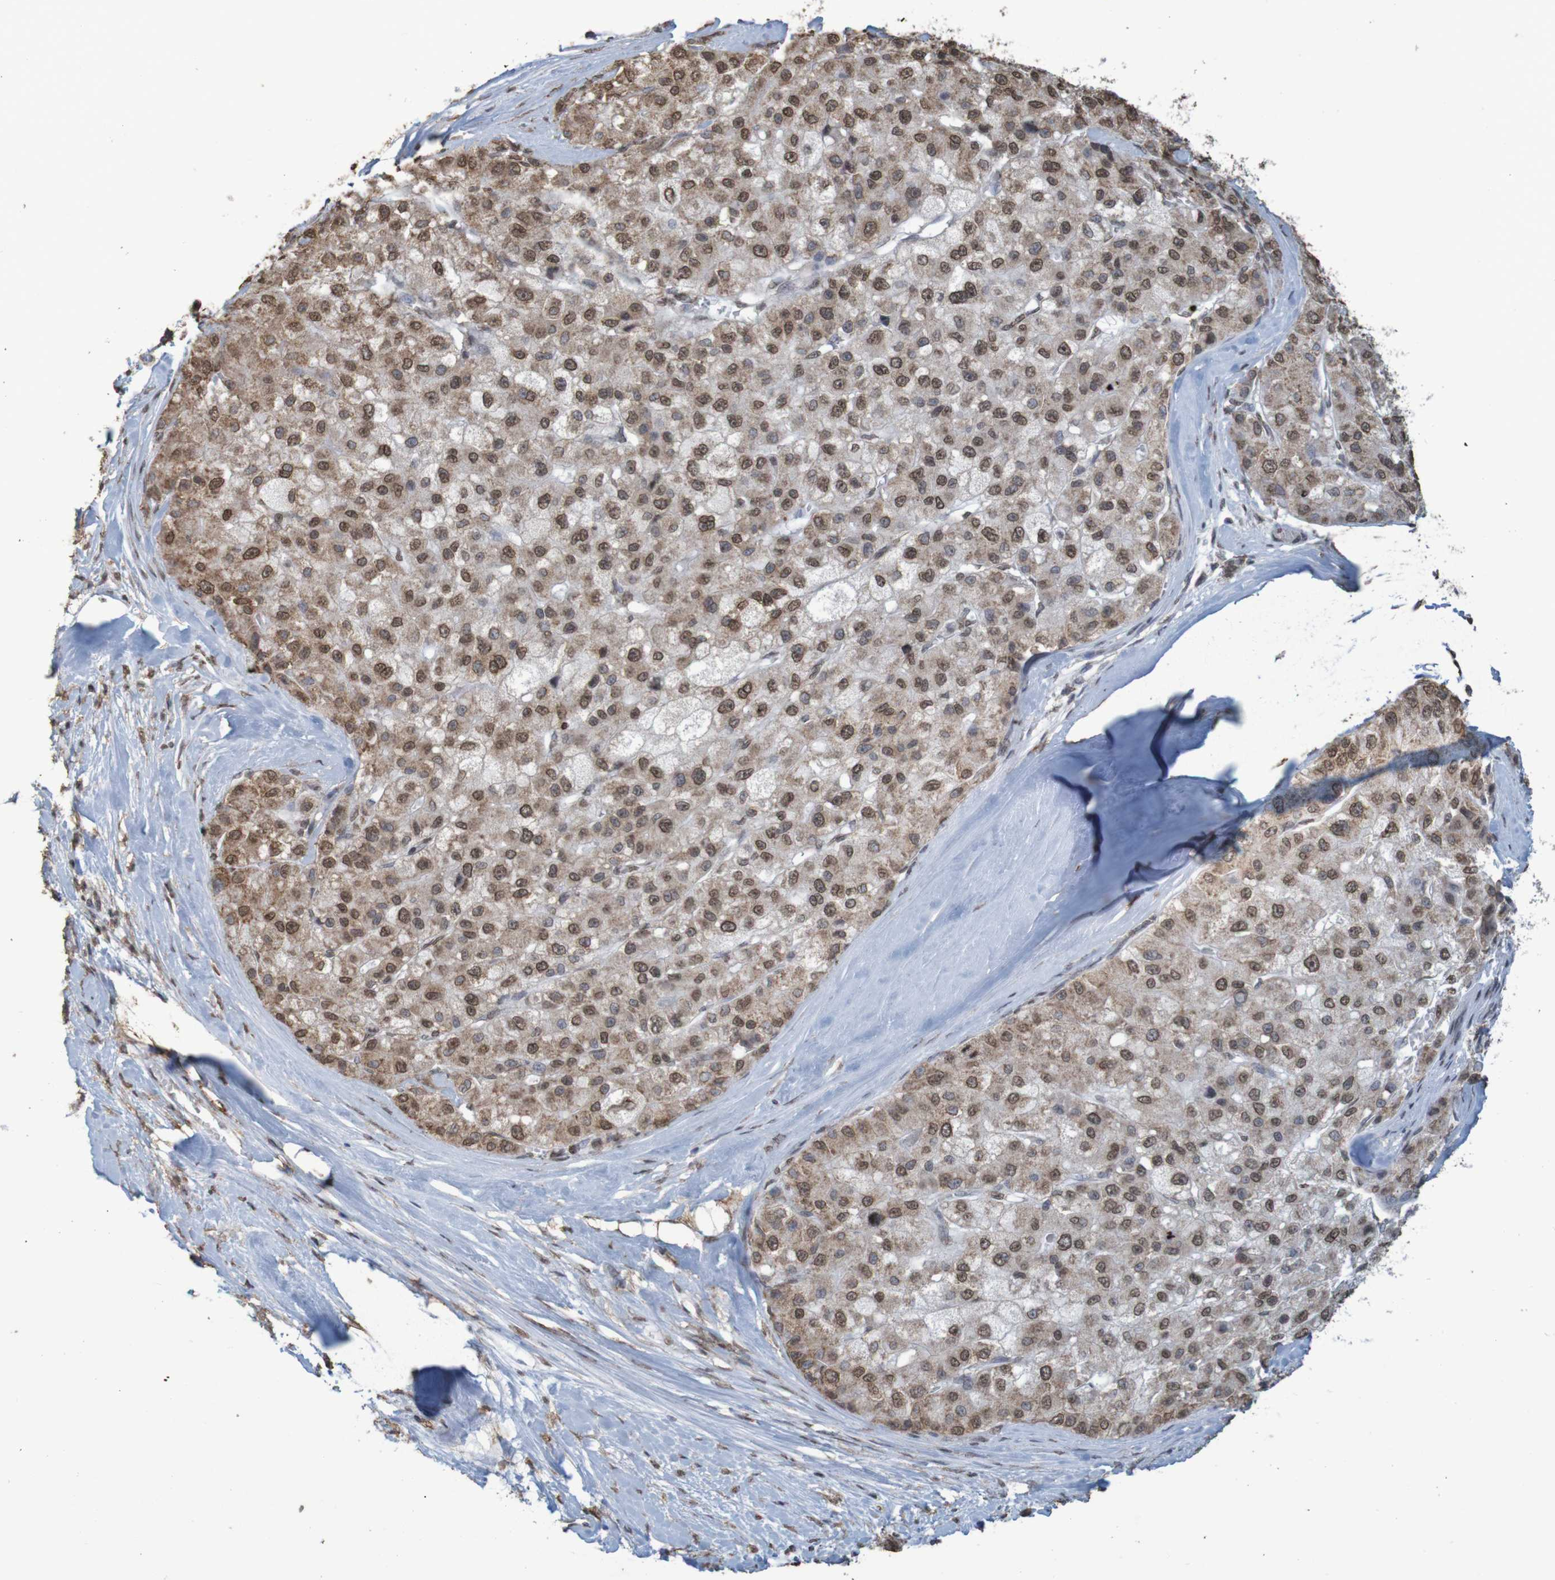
{"staining": {"intensity": "moderate", "quantity": ">75%", "location": "cytoplasmic/membranous,nuclear"}, "tissue": "liver cancer", "cell_type": "Tumor cells", "image_type": "cancer", "snomed": [{"axis": "morphology", "description": "Carcinoma, Hepatocellular, NOS"}, {"axis": "topography", "description": "Liver"}], "caption": "The photomicrograph displays staining of liver cancer (hepatocellular carcinoma), revealing moderate cytoplasmic/membranous and nuclear protein staining (brown color) within tumor cells.", "gene": "GFI1", "patient": {"sex": "male", "age": 80}}